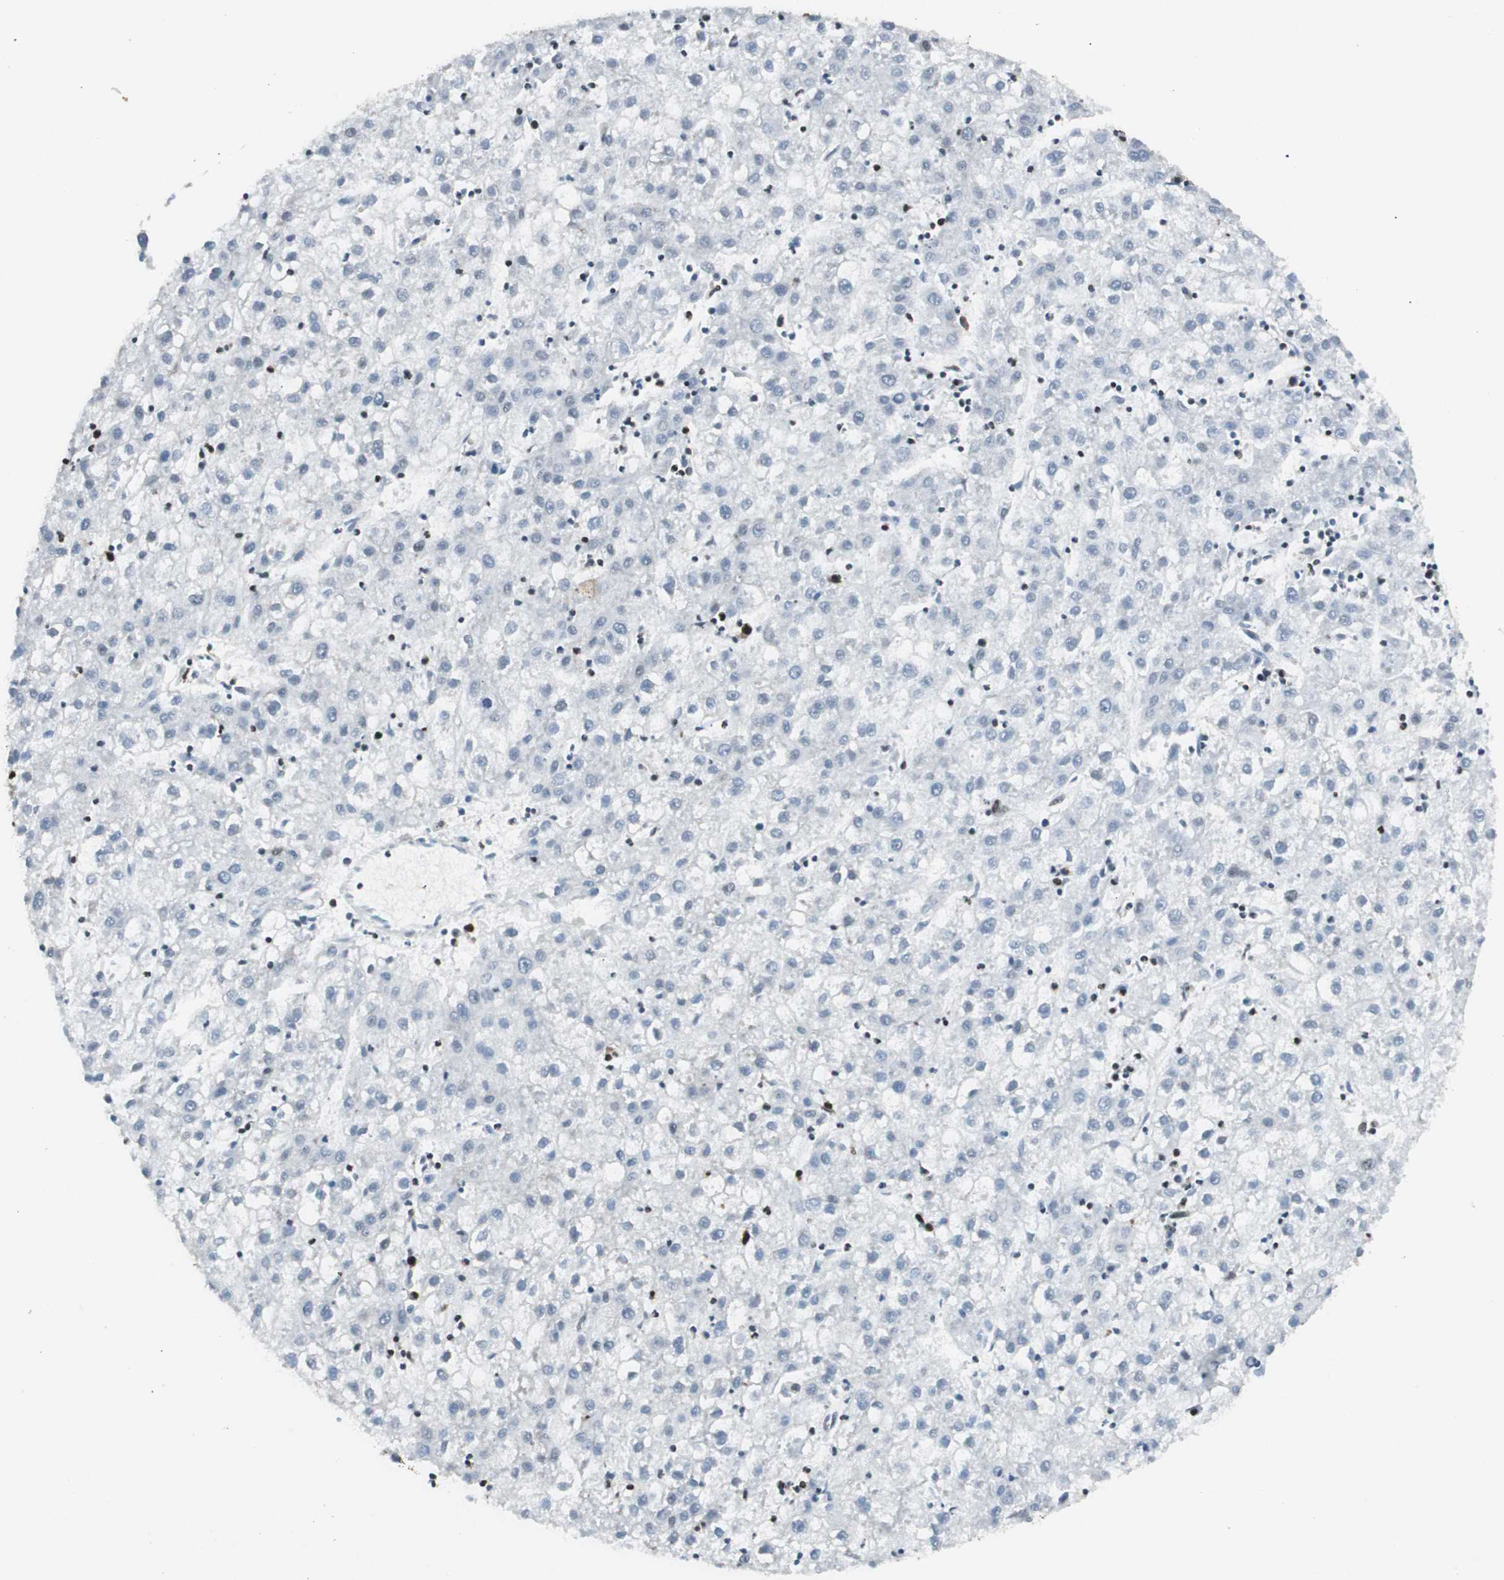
{"staining": {"intensity": "negative", "quantity": "none", "location": "none"}, "tissue": "liver cancer", "cell_type": "Tumor cells", "image_type": "cancer", "snomed": [{"axis": "morphology", "description": "Carcinoma, Hepatocellular, NOS"}, {"axis": "topography", "description": "Liver"}], "caption": "This photomicrograph is of liver cancer (hepatocellular carcinoma) stained with immunohistochemistry (IHC) to label a protein in brown with the nuclei are counter-stained blue. There is no expression in tumor cells. Nuclei are stained in blue.", "gene": "EWSR1", "patient": {"sex": "male", "age": 72}}